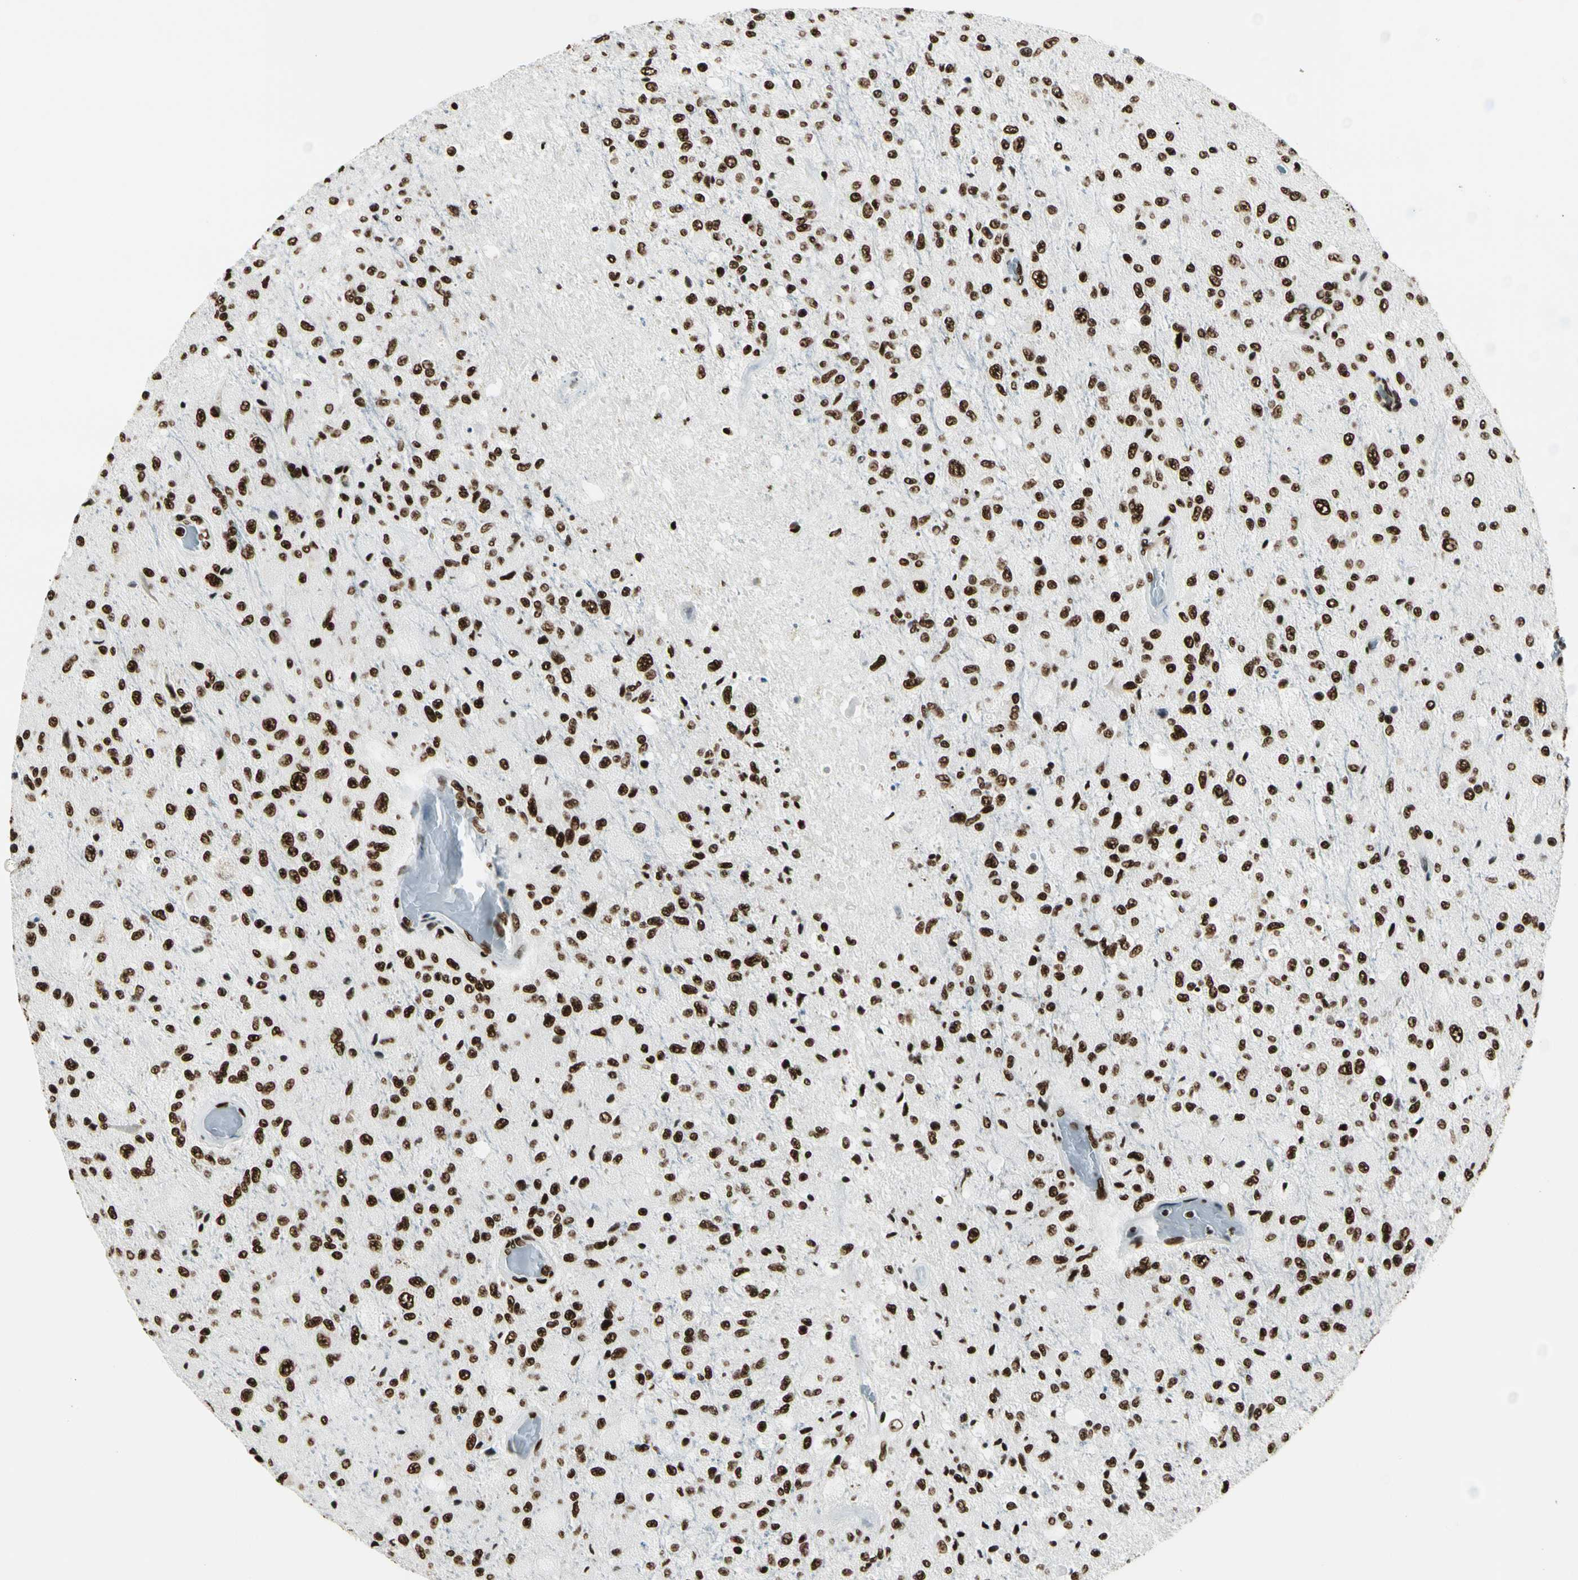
{"staining": {"intensity": "strong", "quantity": ">75%", "location": "nuclear"}, "tissue": "glioma", "cell_type": "Tumor cells", "image_type": "cancer", "snomed": [{"axis": "morphology", "description": "Normal tissue, NOS"}, {"axis": "morphology", "description": "Glioma, malignant, High grade"}, {"axis": "topography", "description": "Cerebral cortex"}], "caption": "DAB (3,3'-diaminobenzidine) immunohistochemical staining of human malignant glioma (high-grade) shows strong nuclear protein expression in about >75% of tumor cells. Ihc stains the protein in brown and the nuclei are stained blue.", "gene": "CCAR1", "patient": {"sex": "male", "age": 77}}